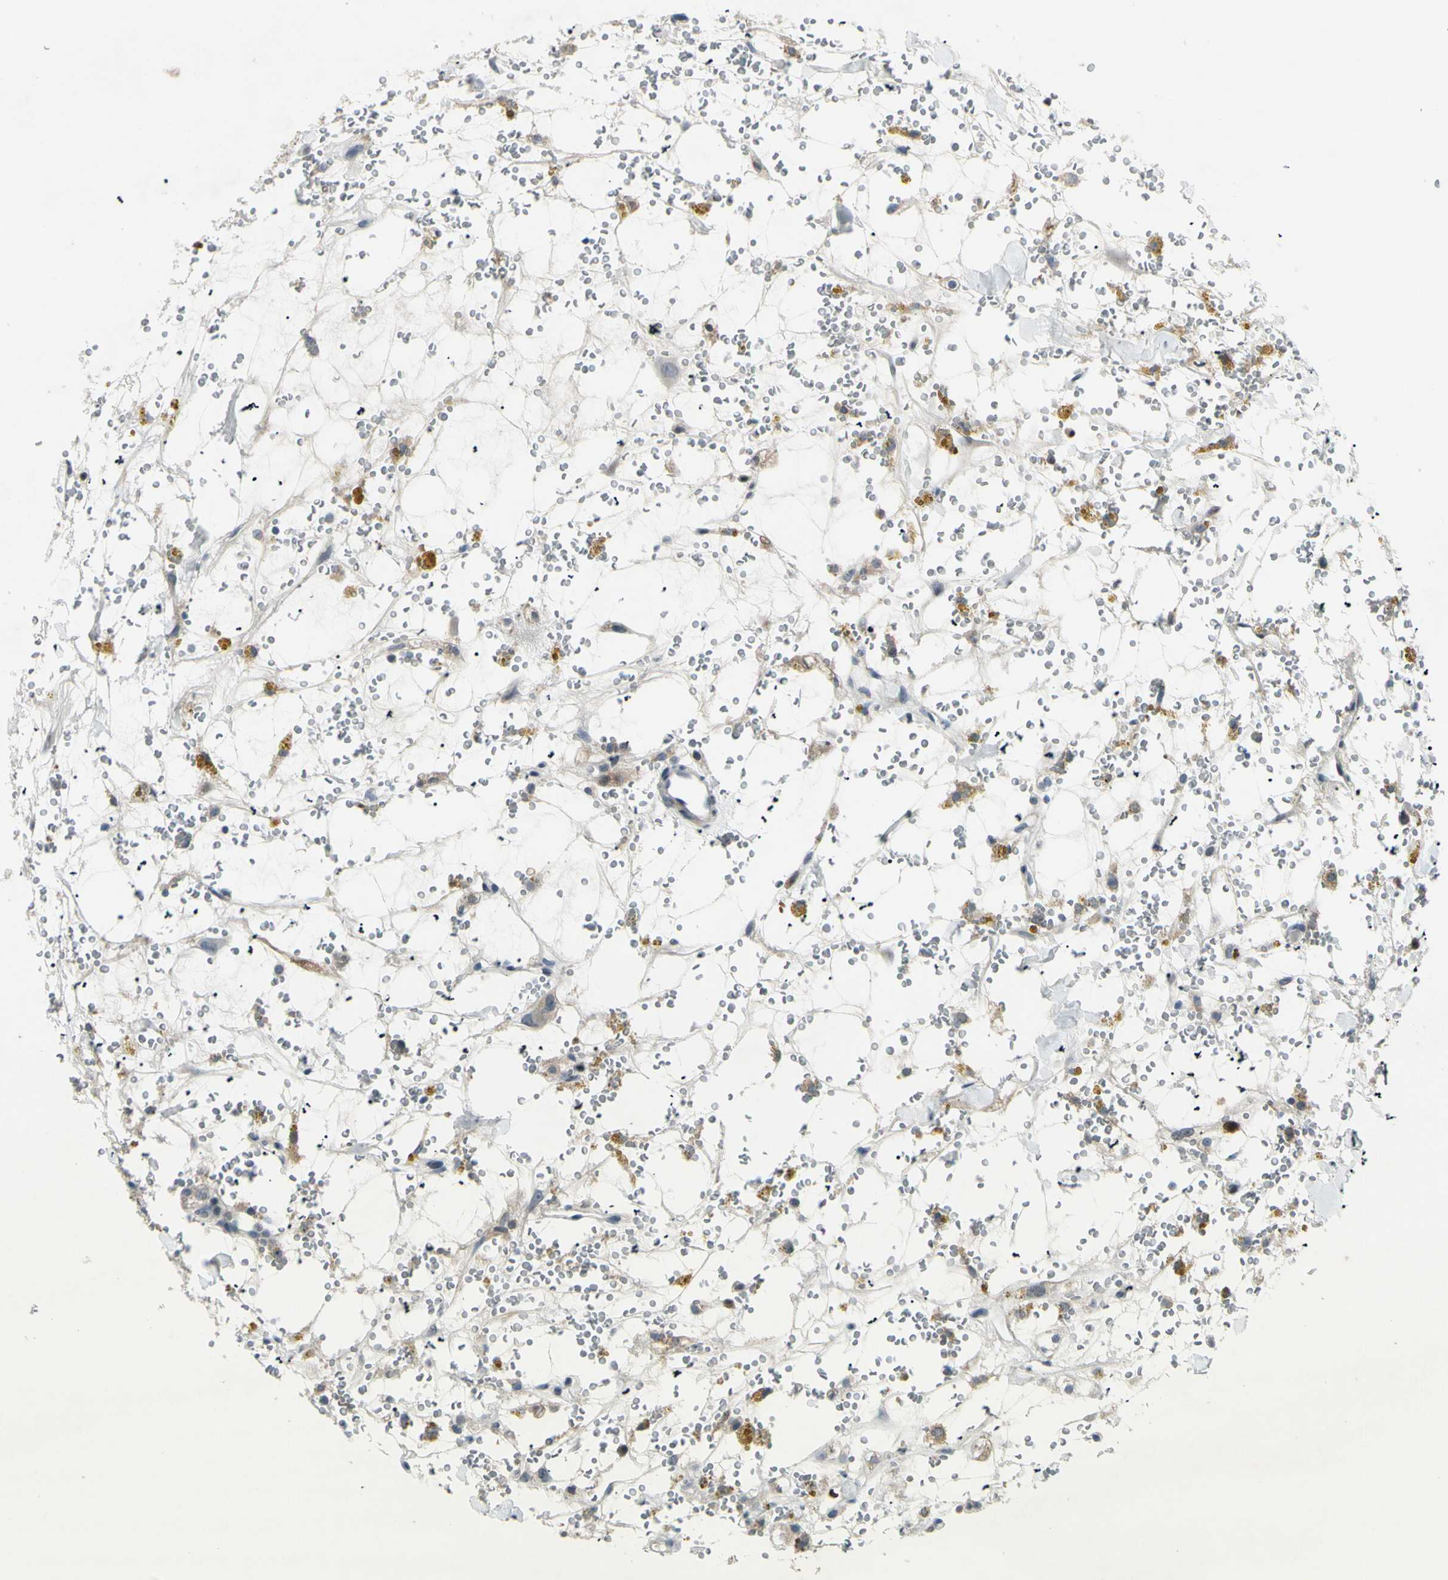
{"staining": {"intensity": "weak", "quantity": "<25%", "location": "cytoplasmic/membranous"}, "tissue": "renal cancer", "cell_type": "Tumor cells", "image_type": "cancer", "snomed": [{"axis": "morphology", "description": "Adenocarcinoma, NOS"}, {"axis": "topography", "description": "Kidney"}], "caption": "An image of renal cancer stained for a protein reveals no brown staining in tumor cells.", "gene": "ETNK1", "patient": {"sex": "male", "age": 61}}